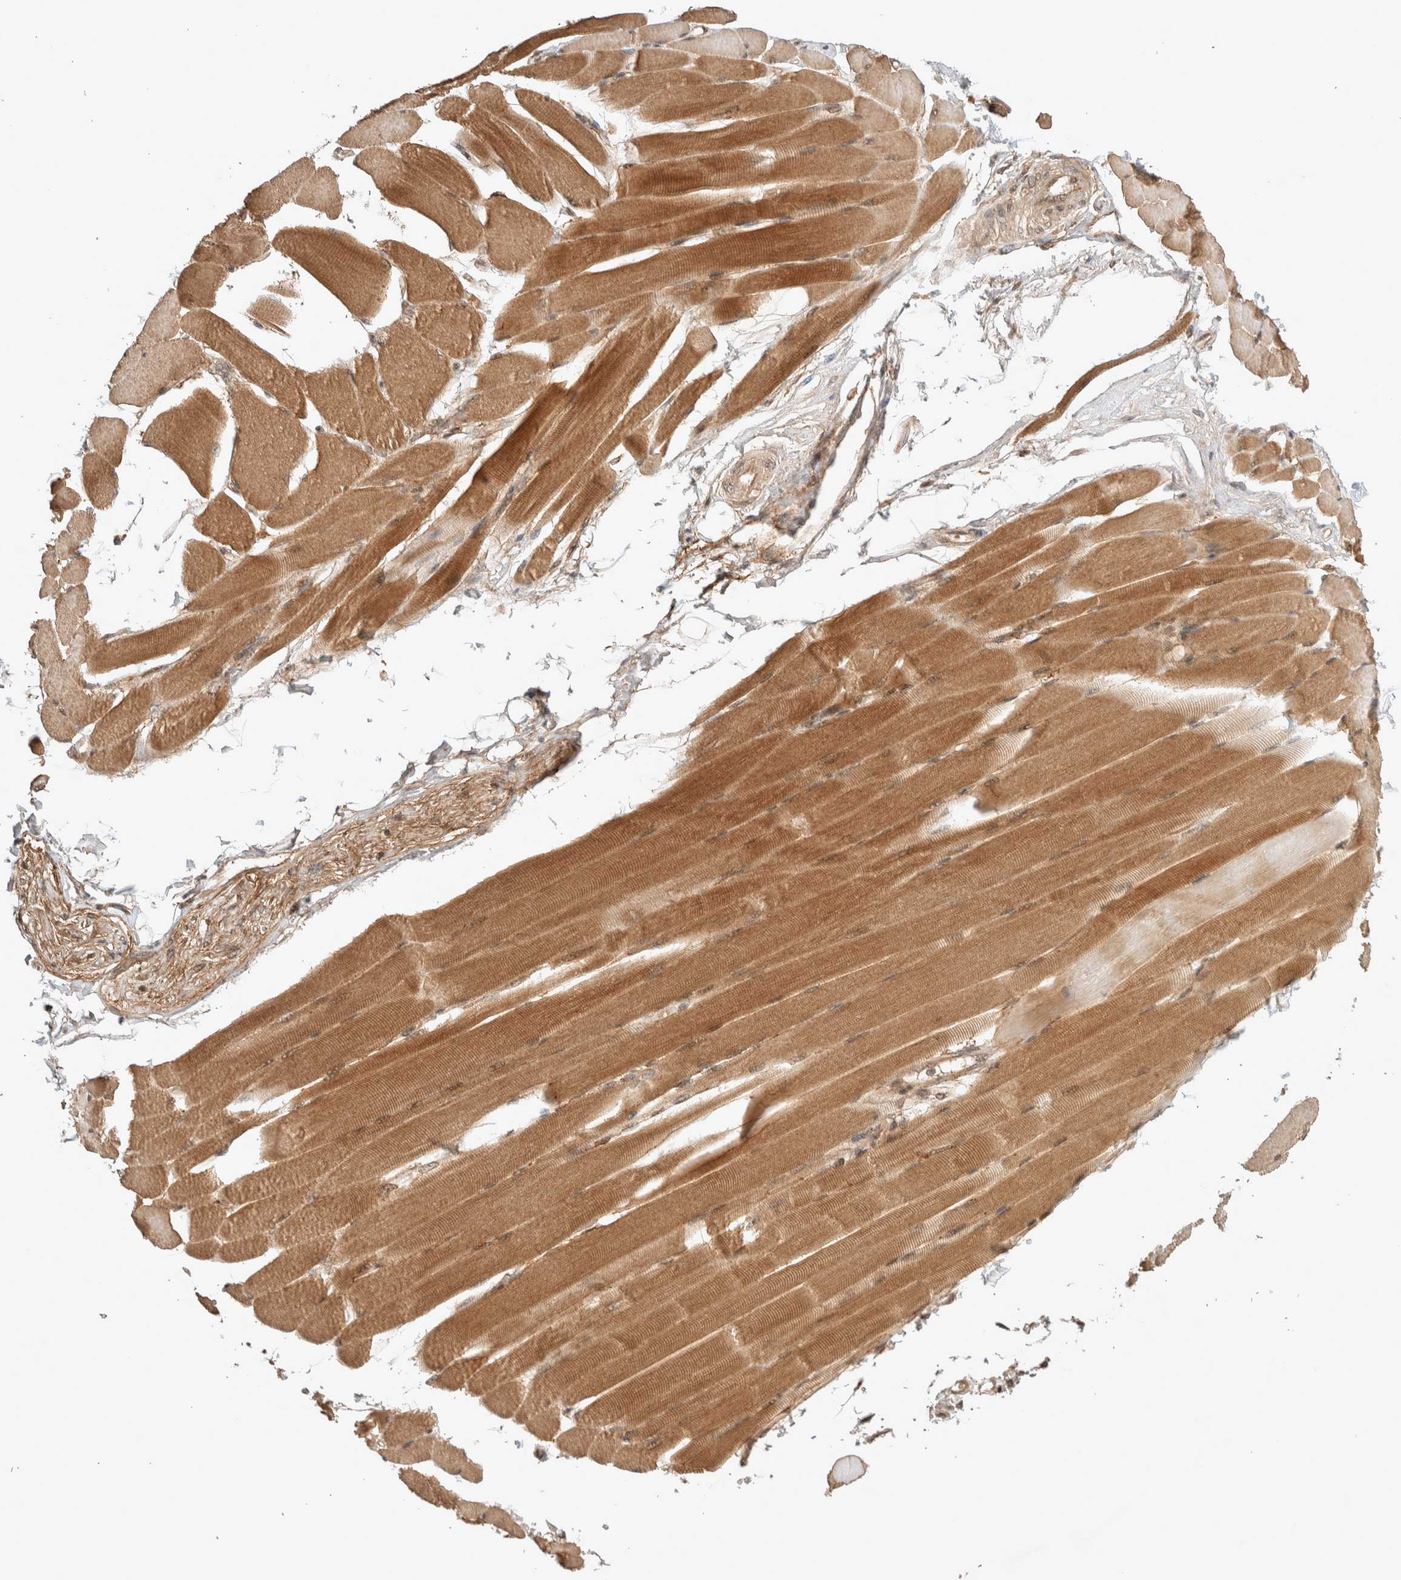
{"staining": {"intensity": "moderate", "quantity": ">75%", "location": "cytoplasmic/membranous"}, "tissue": "skeletal muscle", "cell_type": "Myocytes", "image_type": "normal", "snomed": [{"axis": "morphology", "description": "Normal tissue, NOS"}, {"axis": "topography", "description": "Skeletal muscle"}, {"axis": "topography", "description": "Peripheral nerve tissue"}], "caption": "Immunohistochemical staining of benign human skeletal muscle demonstrates moderate cytoplasmic/membranous protein expression in about >75% of myocytes.", "gene": "THRA", "patient": {"sex": "female", "age": 84}}